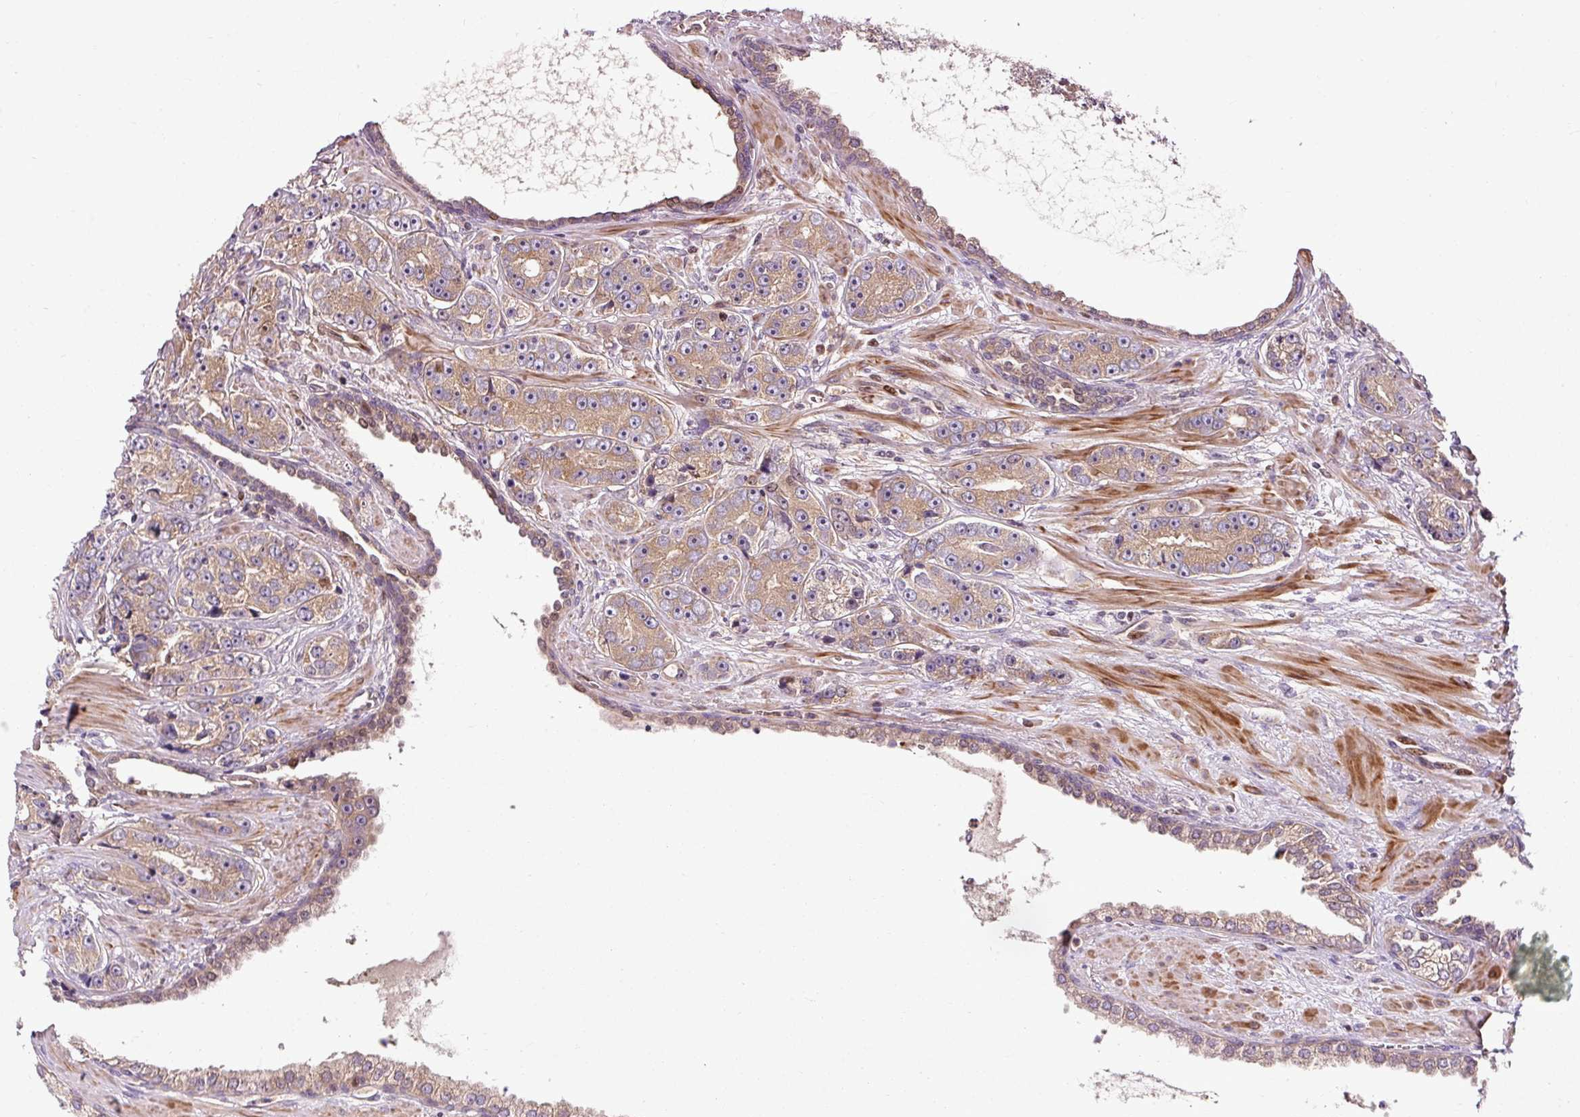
{"staining": {"intensity": "moderate", "quantity": ">75%", "location": "cytoplasmic/membranous"}, "tissue": "prostate cancer", "cell_type": "Tumor cells", "image_type": "cancer", "snomed": [{"axis": "morphology", "description": "Adenocarcinoma, High grade"}, {"axis": "topography", "description": "Prostate"}], "caption": "Prostate cancer stained with DAB (3,3'-diaminobenzidine) immunohistochemistry shows medium levels of moderate cytoplasmic/membranous positivity in approximately >75% of tumor cells.", "gene": "NAPA", "patient": {"sex": "male", "age": 71}}